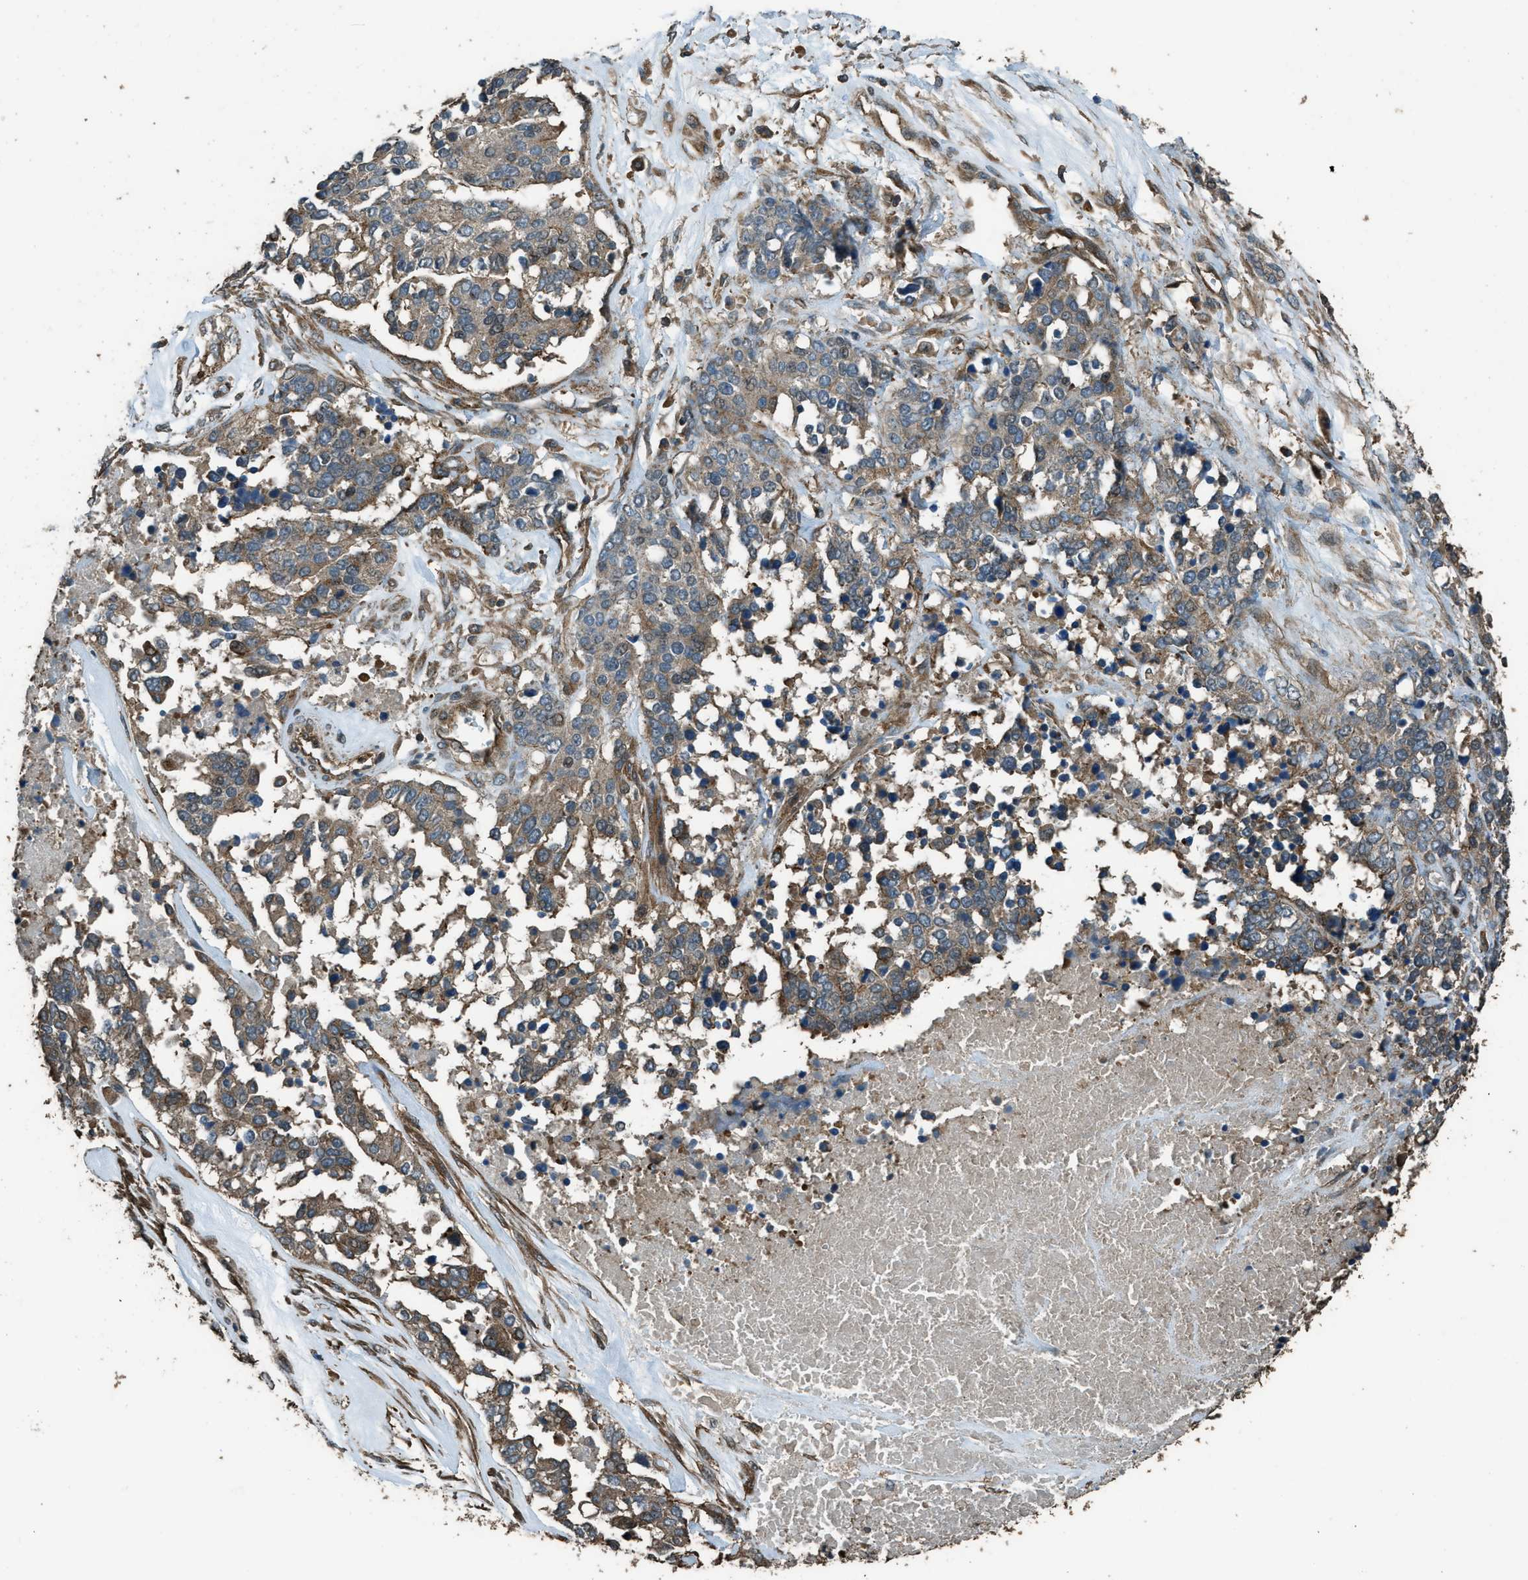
{"staining": {"intensity": "moderate", "quantity": ">75%", "location": "cytoplasmic/membranous"}, "tissue": "ovarian cancer", "cell_type": "Tumor cells", "image_type": "cancer", "snomed": [{"axis": "morphology", "description": "Cystadenocarcinoma, serous, NOS"}, {"axis": "topography", "description": "Ovary"}], "caption": "Protein staining displays moderate cytoplasmic/membranous positivity in about >75% of tumor cells in ovarian cancer. (DAB IHC with brightfield microscopy, high magnification).", "gene": "MARS1", "patient": {"sex": "female", "age": 44}}